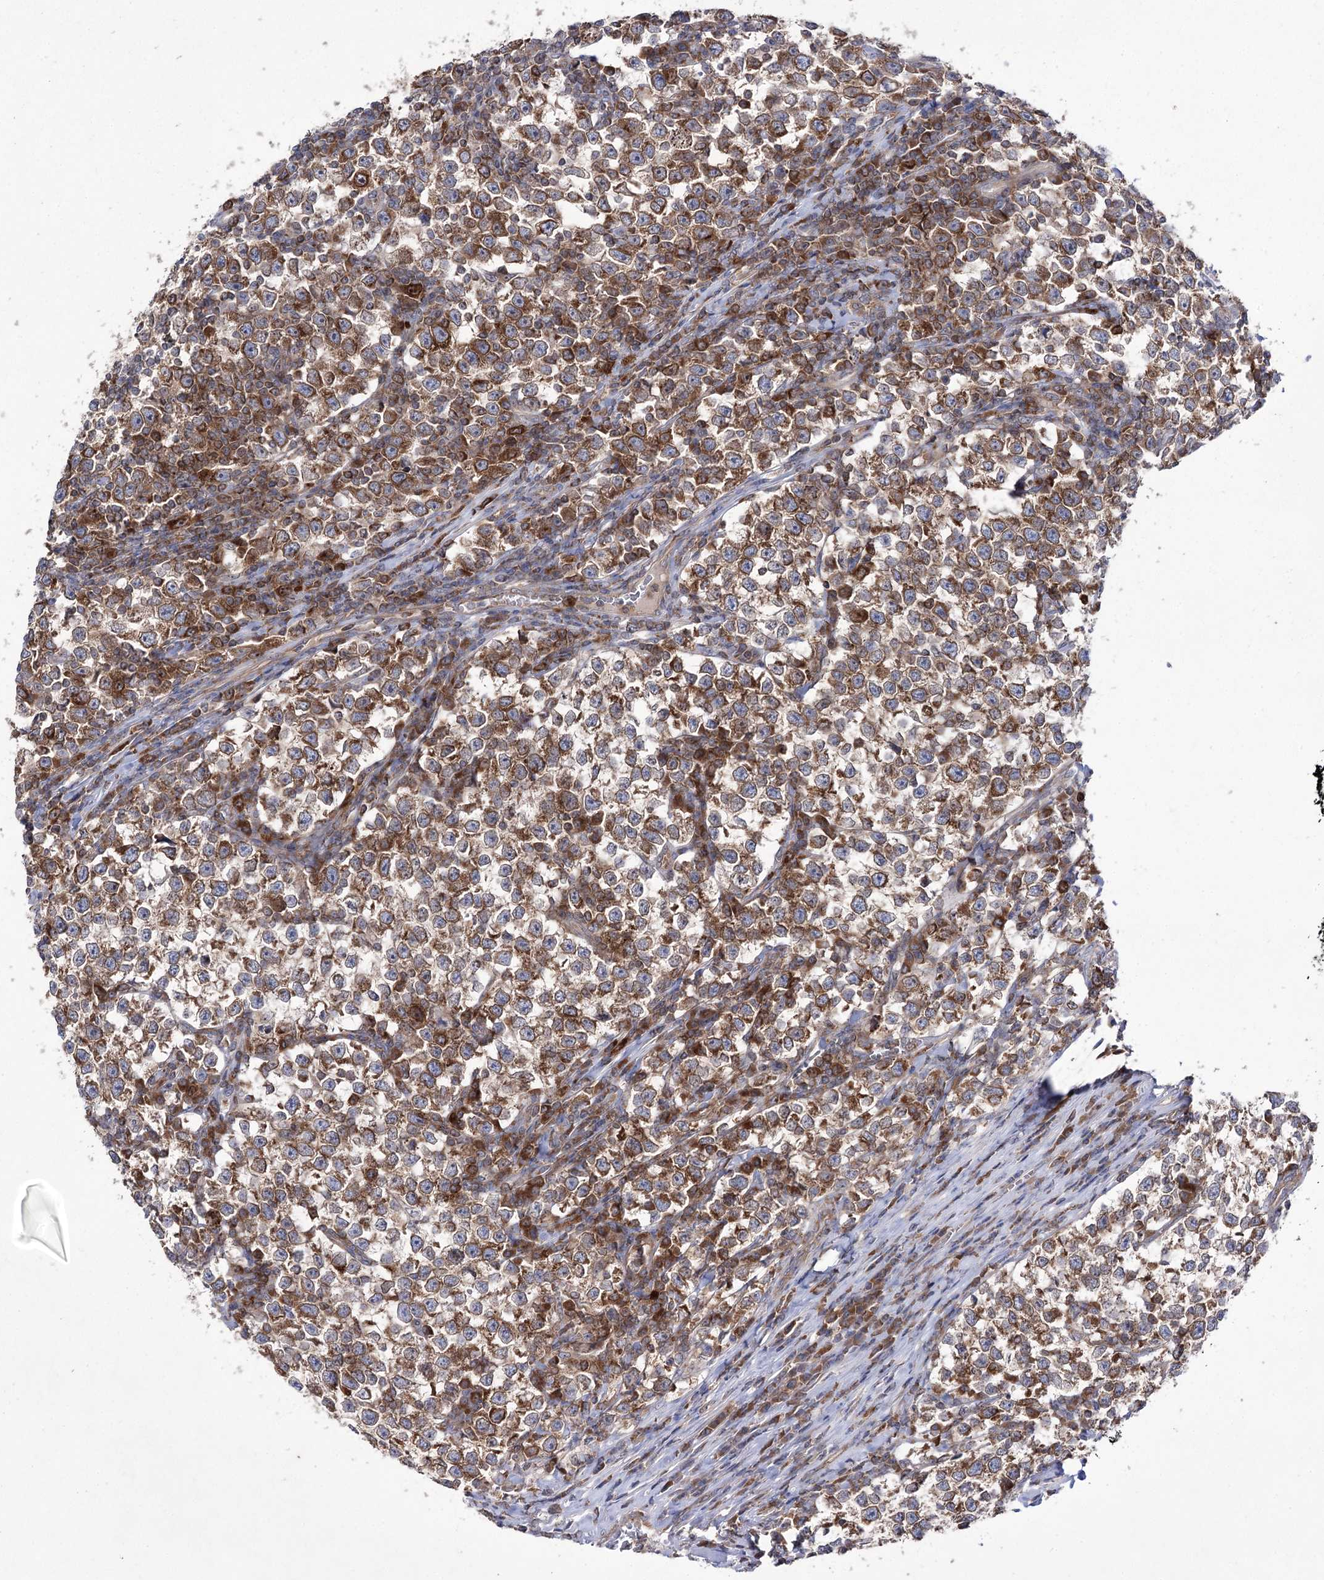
{"staining": {"intensity": "moderate", "quantity": ">75%", "location": "cytoplasmic/membranous"}, "tissue": "testis cancer", "cell_type": "Tumor cells", "image_type": "cancer", "snomed": [{"axis": "morphology", "description": "Normal tissue, NOS"}, {"axis": "morphology", "description": "Seminoma, NOS"}, {"axis": "topography", "description": "Testis"}], "caption": "Immunohistochemical staining of human testis seminoma exhibits moderate cytoplasmic/membranous protein expression in approximately >75% of tumor cells.", "gene": "ZNF622", "patient": {"sex": "male", "age": 43}}